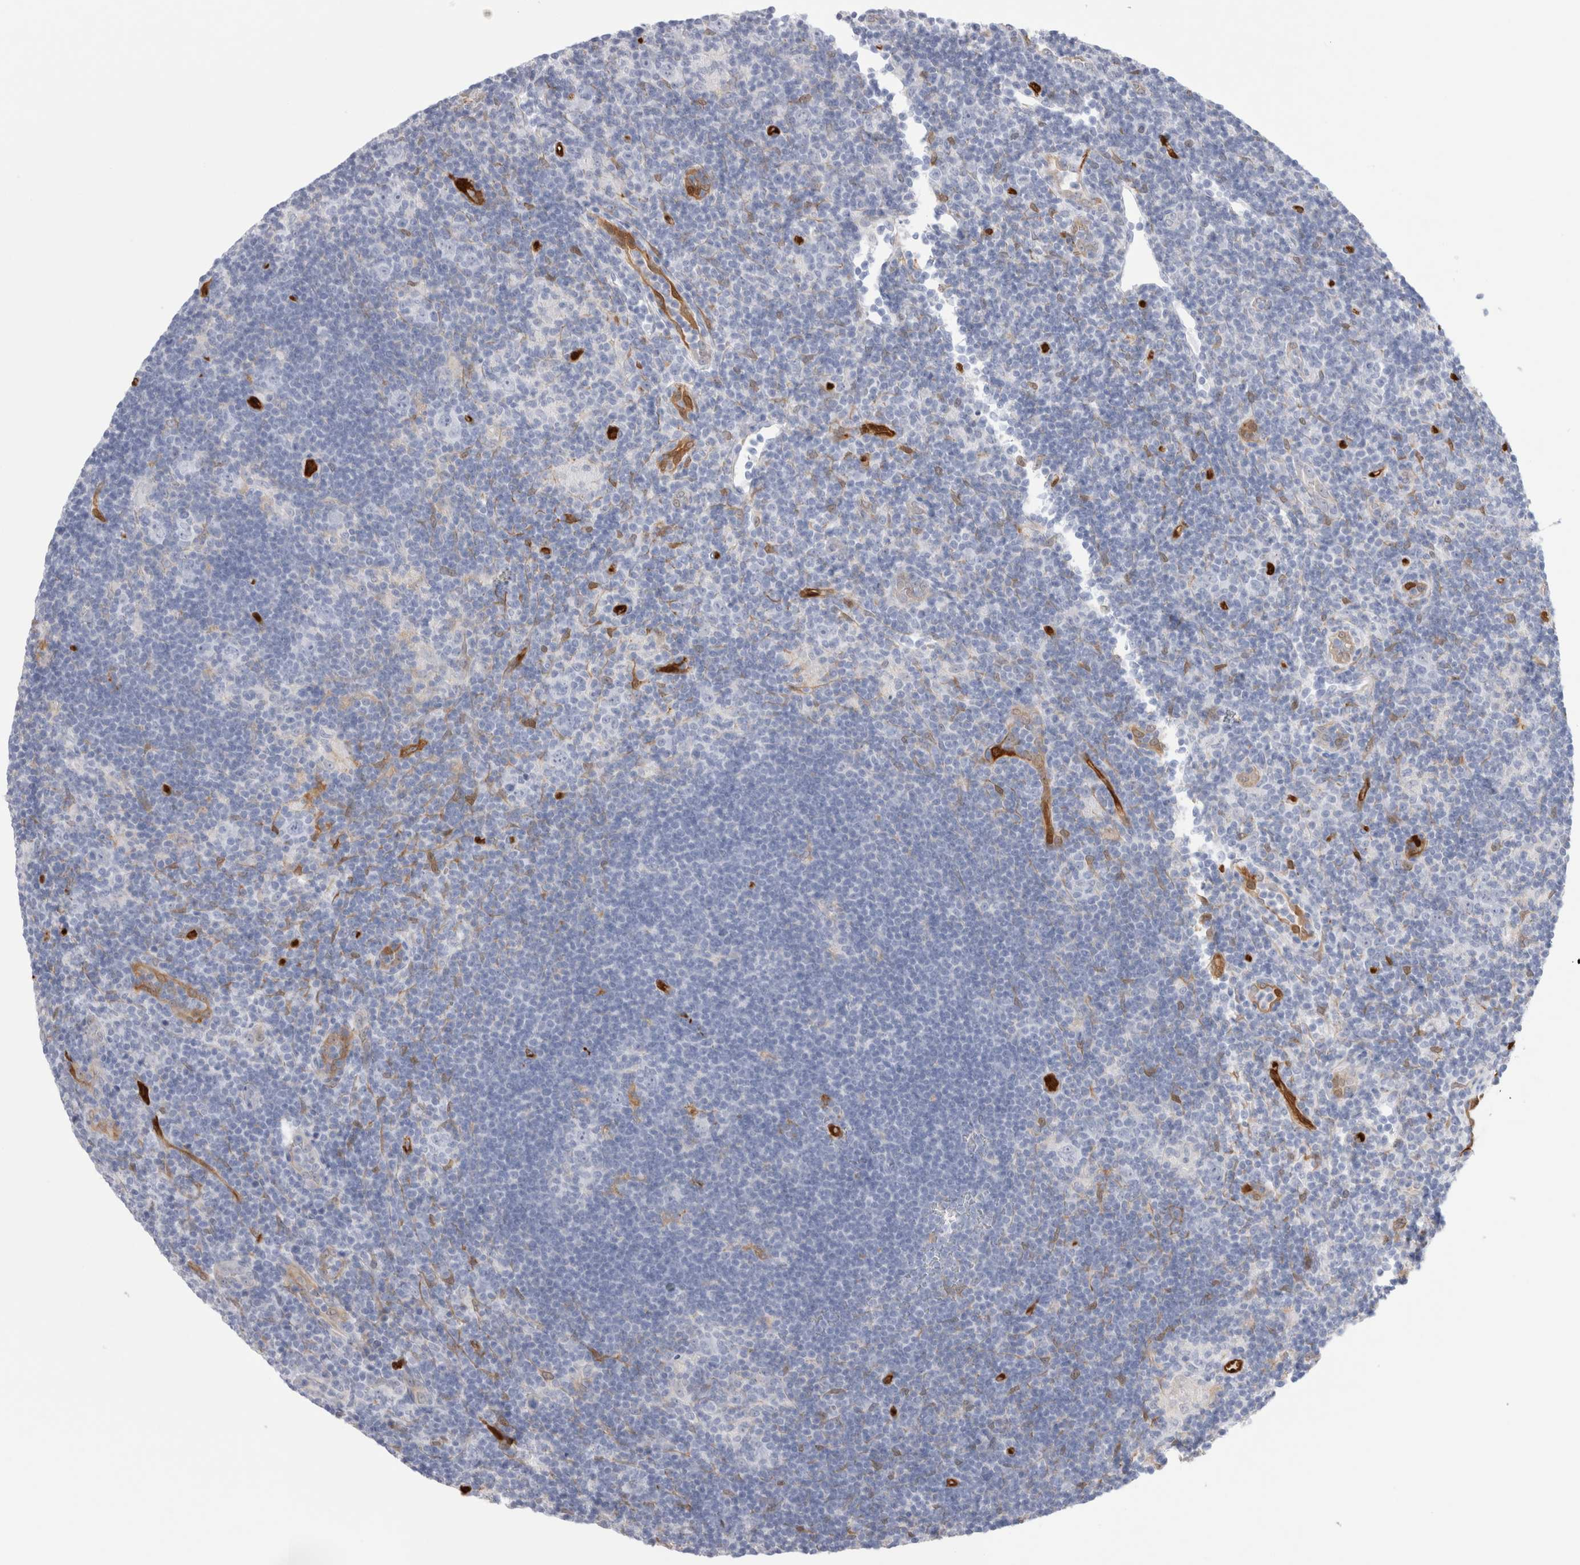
{"staining": {"intensity": "negative", "quantity": "none", "location": "none"}, "tissue": "lymphoma", "cell_type": "Tumor cells", "image_type": "cancer", "snomed": [{"axis": "morphology", "description": "Hodgkin's disease, NOS"}, {"axis": "topography", "description": "Lymph node"}], "caption": "Photomicrograph shows no protein positivity in tumor cells of Hodgkin's disease tissue. The staining is performed using DAB brown chromogen with nuclei counter-stained in using hematoxylin.", "gene": "NAPEPLD", "patient": {"sex": "female", "age": 57}}